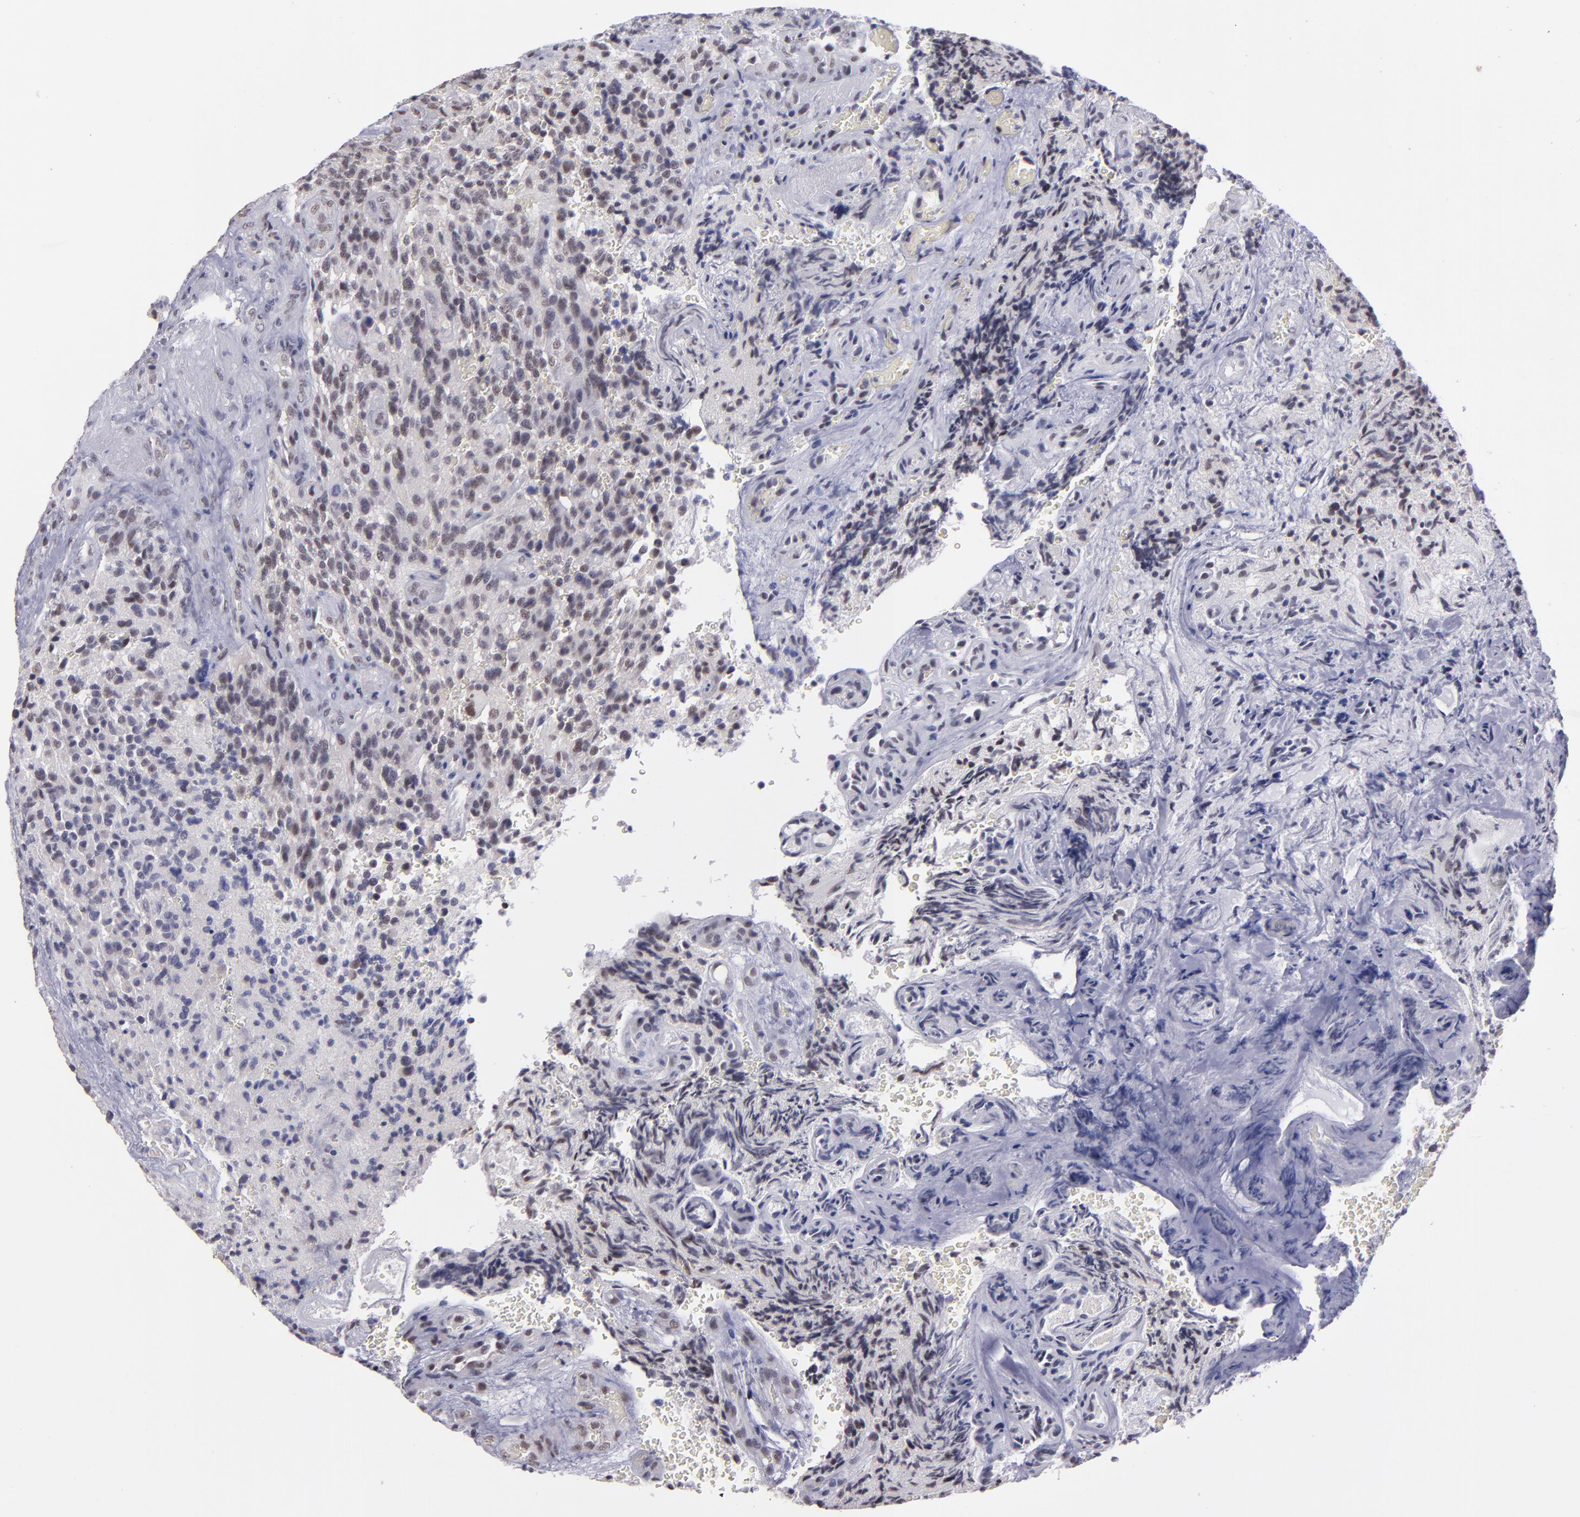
{"staining": {"intensity": "weak", "quantity": "<25%", "location": "nuclear"}, "tissue": "glioma", "cell_type": "Tumor cells", "image_type": "cancer", "snomed": [{"axis": "morphology", "description": "Normal tissue, NOS"}, {"axis": "morphology", "description": "Glioma, malignant, High grade"}, {"axis": "topography", "description": "Cerebral cortex"}], "caption": "This histopathology image is of malignant glioma (high-grade) stained with immunohistochemistry to label a protein in brown with the nuclei are counter-stained blue. There is no expression in tumor cells.", "gene": "OTUB2", "patient": {"sex": "male", "age": 56}}